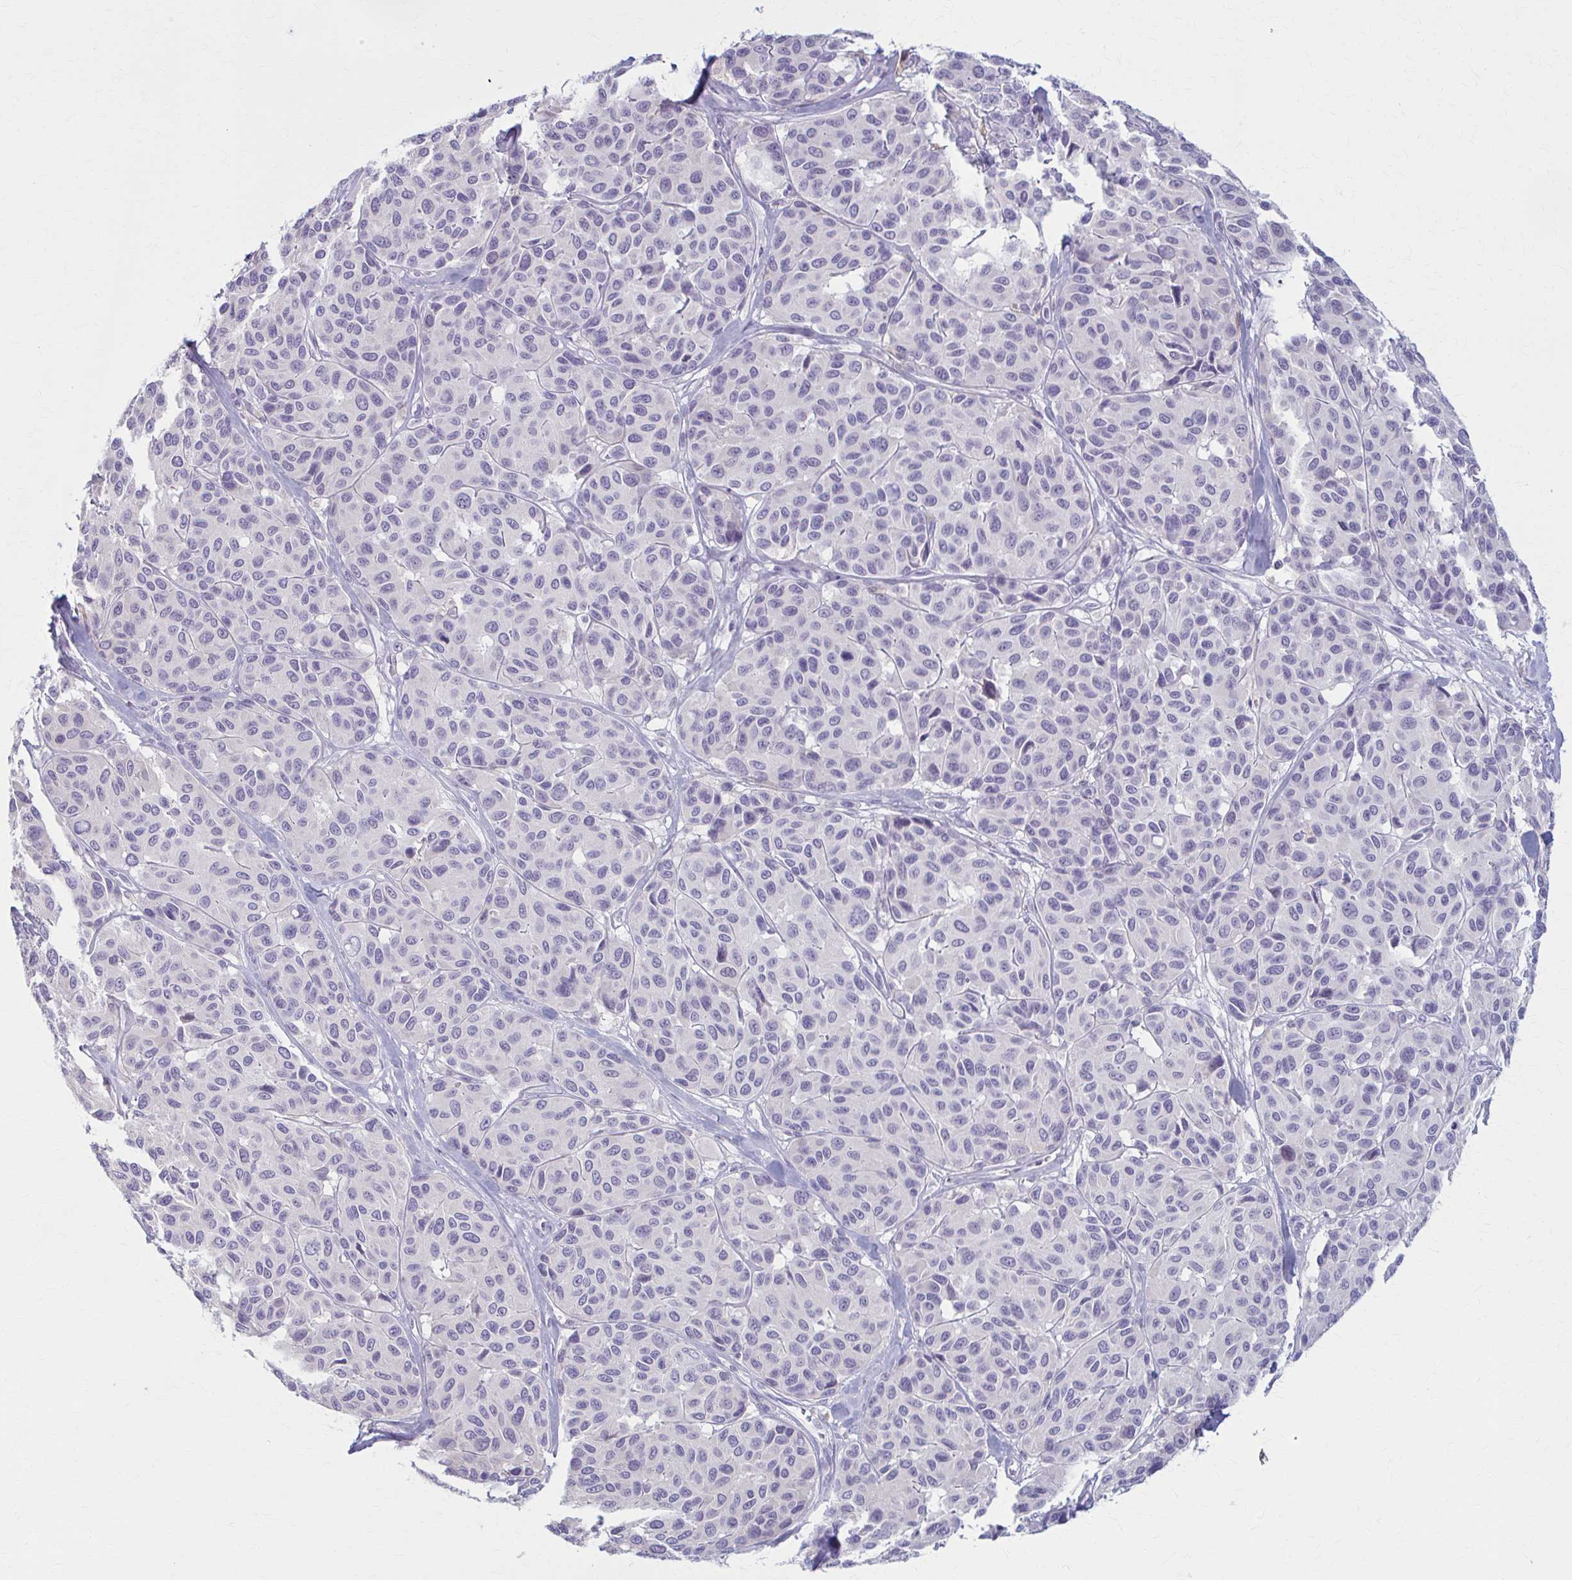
{"staining": {"intensity": "negative", "quantity": "none", "location": "none"}, "tissue": "melanoma", "cell_type": "Tumor cells", "image_type": "cancer", "snomed": [{"axis": "morphology", "description": "Malignant melanoma, NOS"}, {"axis": "topography", "description": "Skin"}], "caption": "Tumor cells show no significant protein positivity in malignant melanoma.", "gene": "LDLRAP1", "patient": {"sex": "female", "age": 66}}